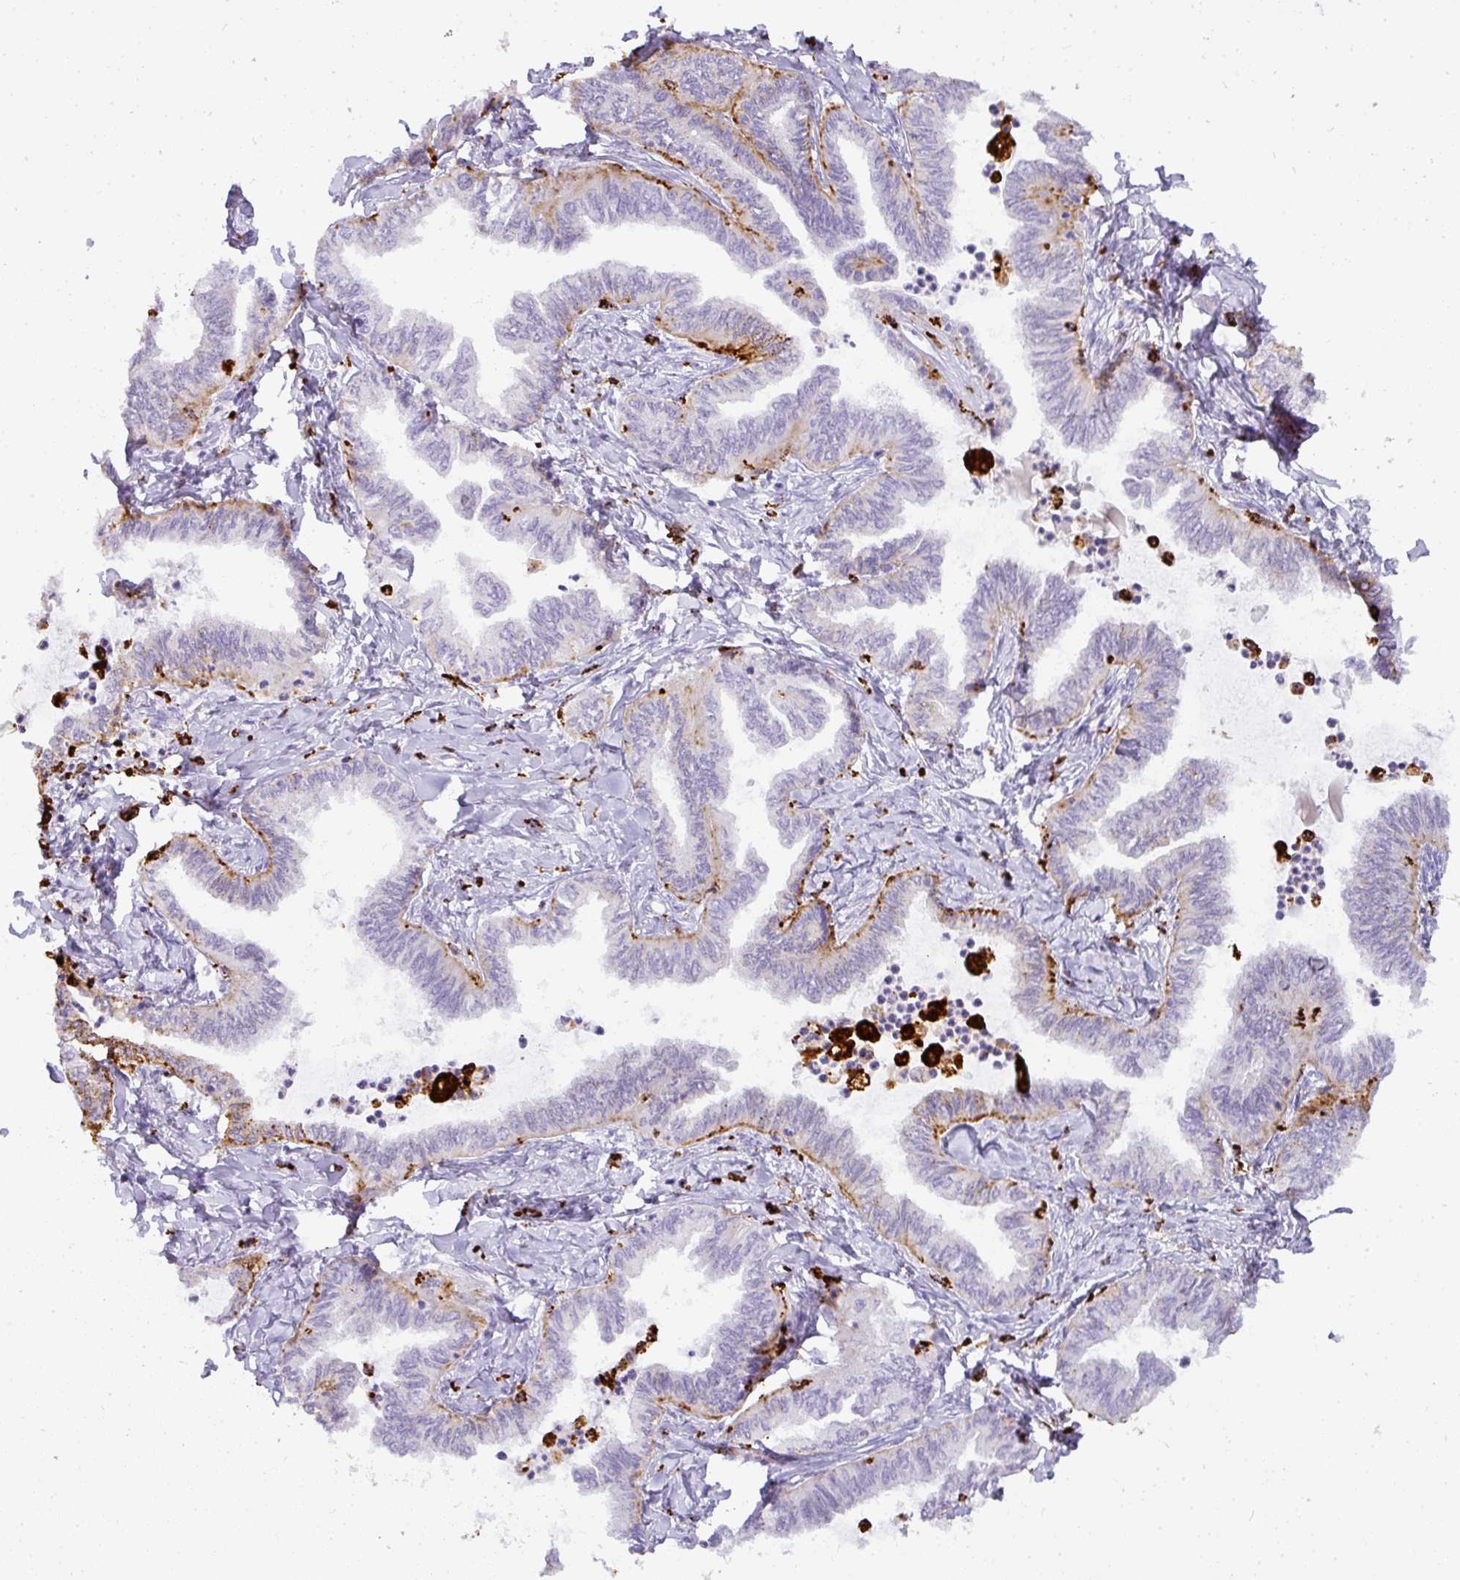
{"staining": {"intensity": "moderate", "quantity": "<25%", "location": "cytoplasmic/membranous"}, "tissue": "ovarian cancer", "cell_type": "Tumor cells", "image_type": "cancer", "snomed": [{"axis": "morphology", "description": "Carcinoma, endometroid"}, {"axis": "topography", "description": "Ovary"}], "caption": "Protein staining of ovarian cancer (endometroid carcinoma) tissue shows moderate cytoplasmic/membranous positivity in approximately <25% of tumor cells. (DAB IHC, brown staining for protein, blue staining for nuclei).", "gene": "MMACHC", "patient": {"sex": "female", "age": 70}}